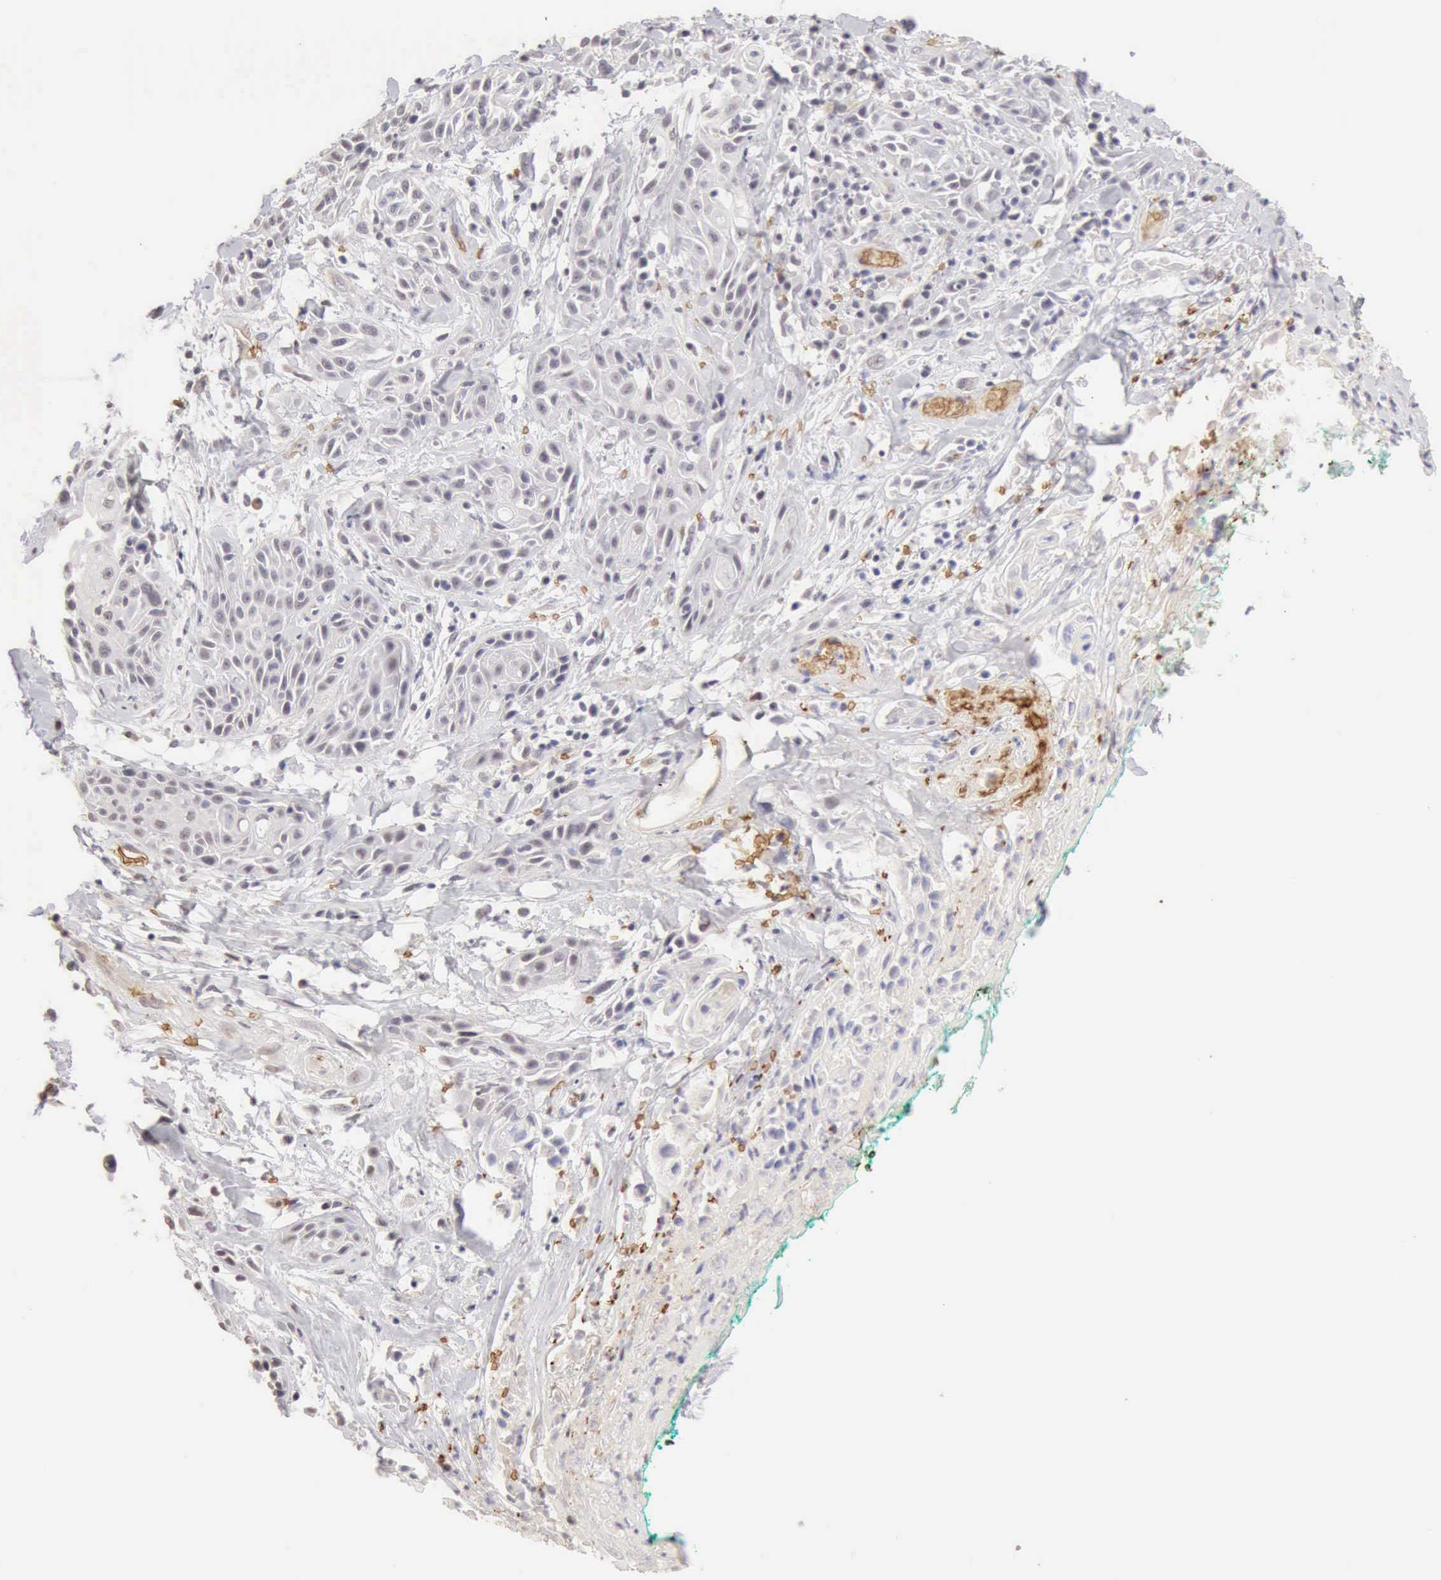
{"staining": {"intensity": "negative", "quantity": "none", "location": "none"}, "tissue": "skin cancer", "cell_type": "Tumor cells", "image_type": "cancer", "snomed": [{"axis": "morphology", "description": "Squamous cell carcinoma, NOS"}, {"axis": "topography", "description": "Skin"}, {"axis": "topography", "description": "Anal"}], "caption": "This is an IHC micrograph of human skin cancer. There is no staining in tumor cells.", "gene": "CFI", "patient": {"sex": "male", "age": 64}}